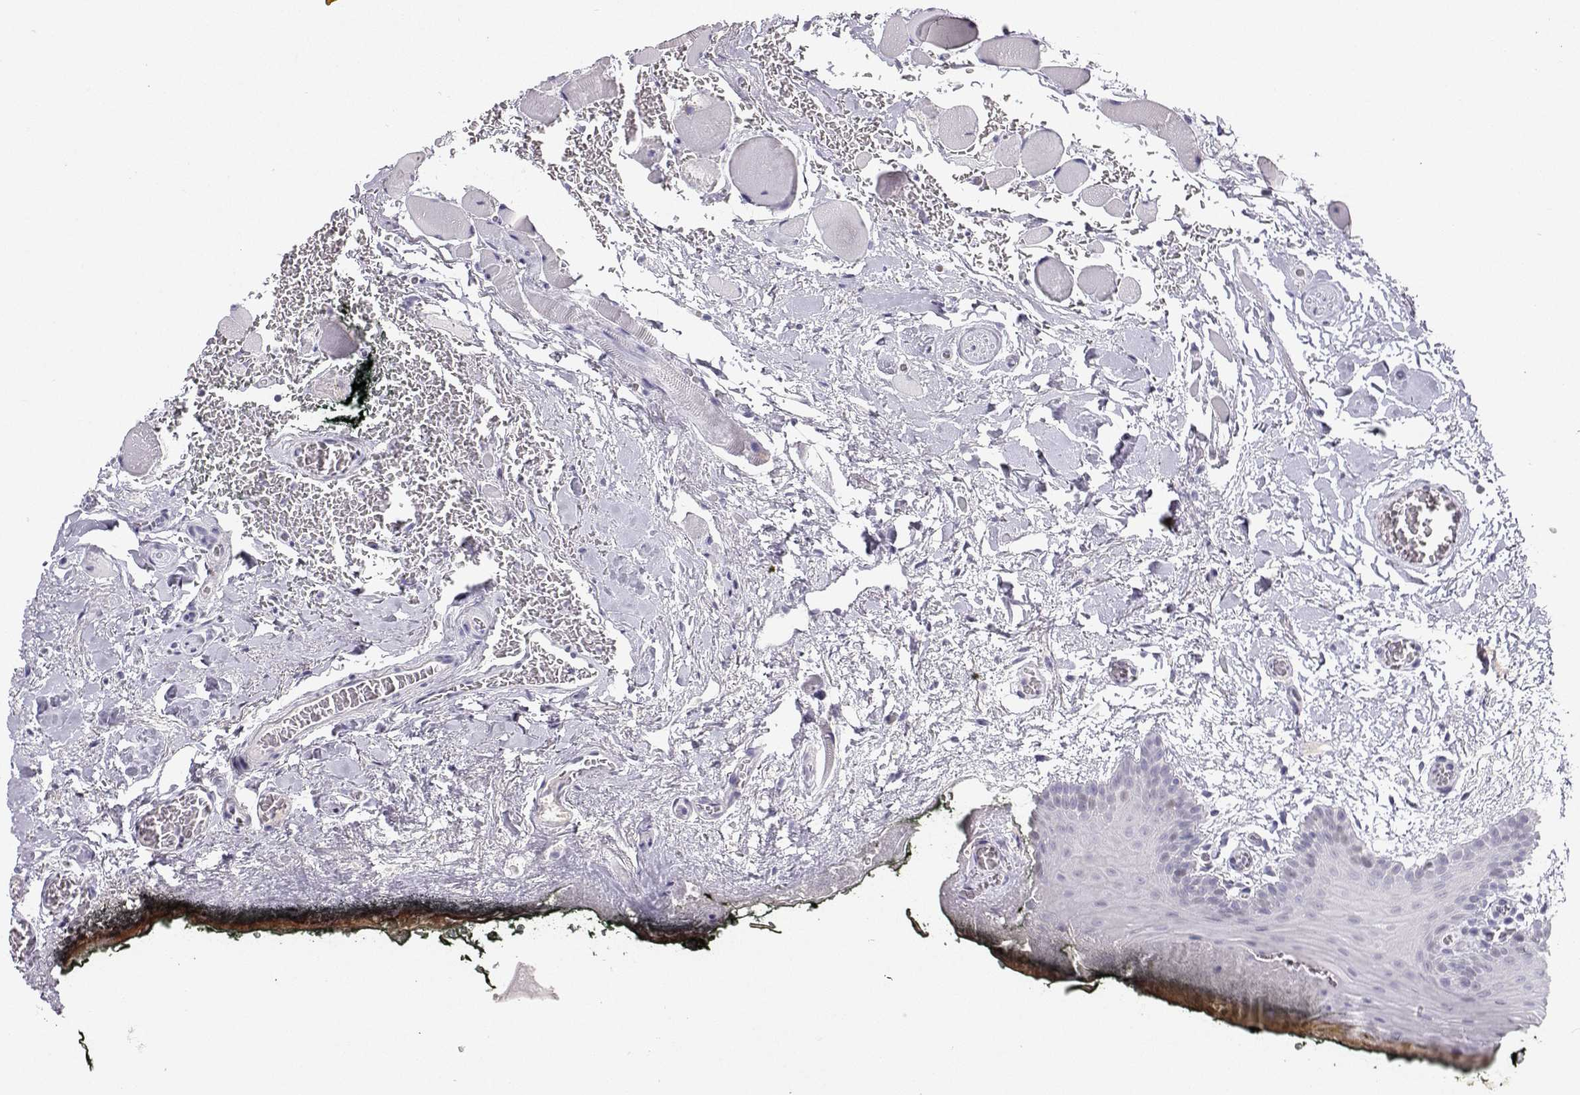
{"staining": {"intensity": "weak", "quantity": "<25%", "location": "nuclear"}, "tissue": "oral mucosa", "cell_type": "Squamous epithelial cells", "image_type": "normal", "snomed": [{"axis": "morphology", "description": "Normal tissue, NOS"}, {"axis": "topography", "description": "Oral tissue"}, {"axis": "topography", "description": "Head-Neck"}], "caption": "Human oral mucosa stained for a protein using immunohistochemistry (IHC) displays no positivity in squamous epithelial cells.", "gene": "OPN5", "patient": {"sex": "male", "age": 65}}